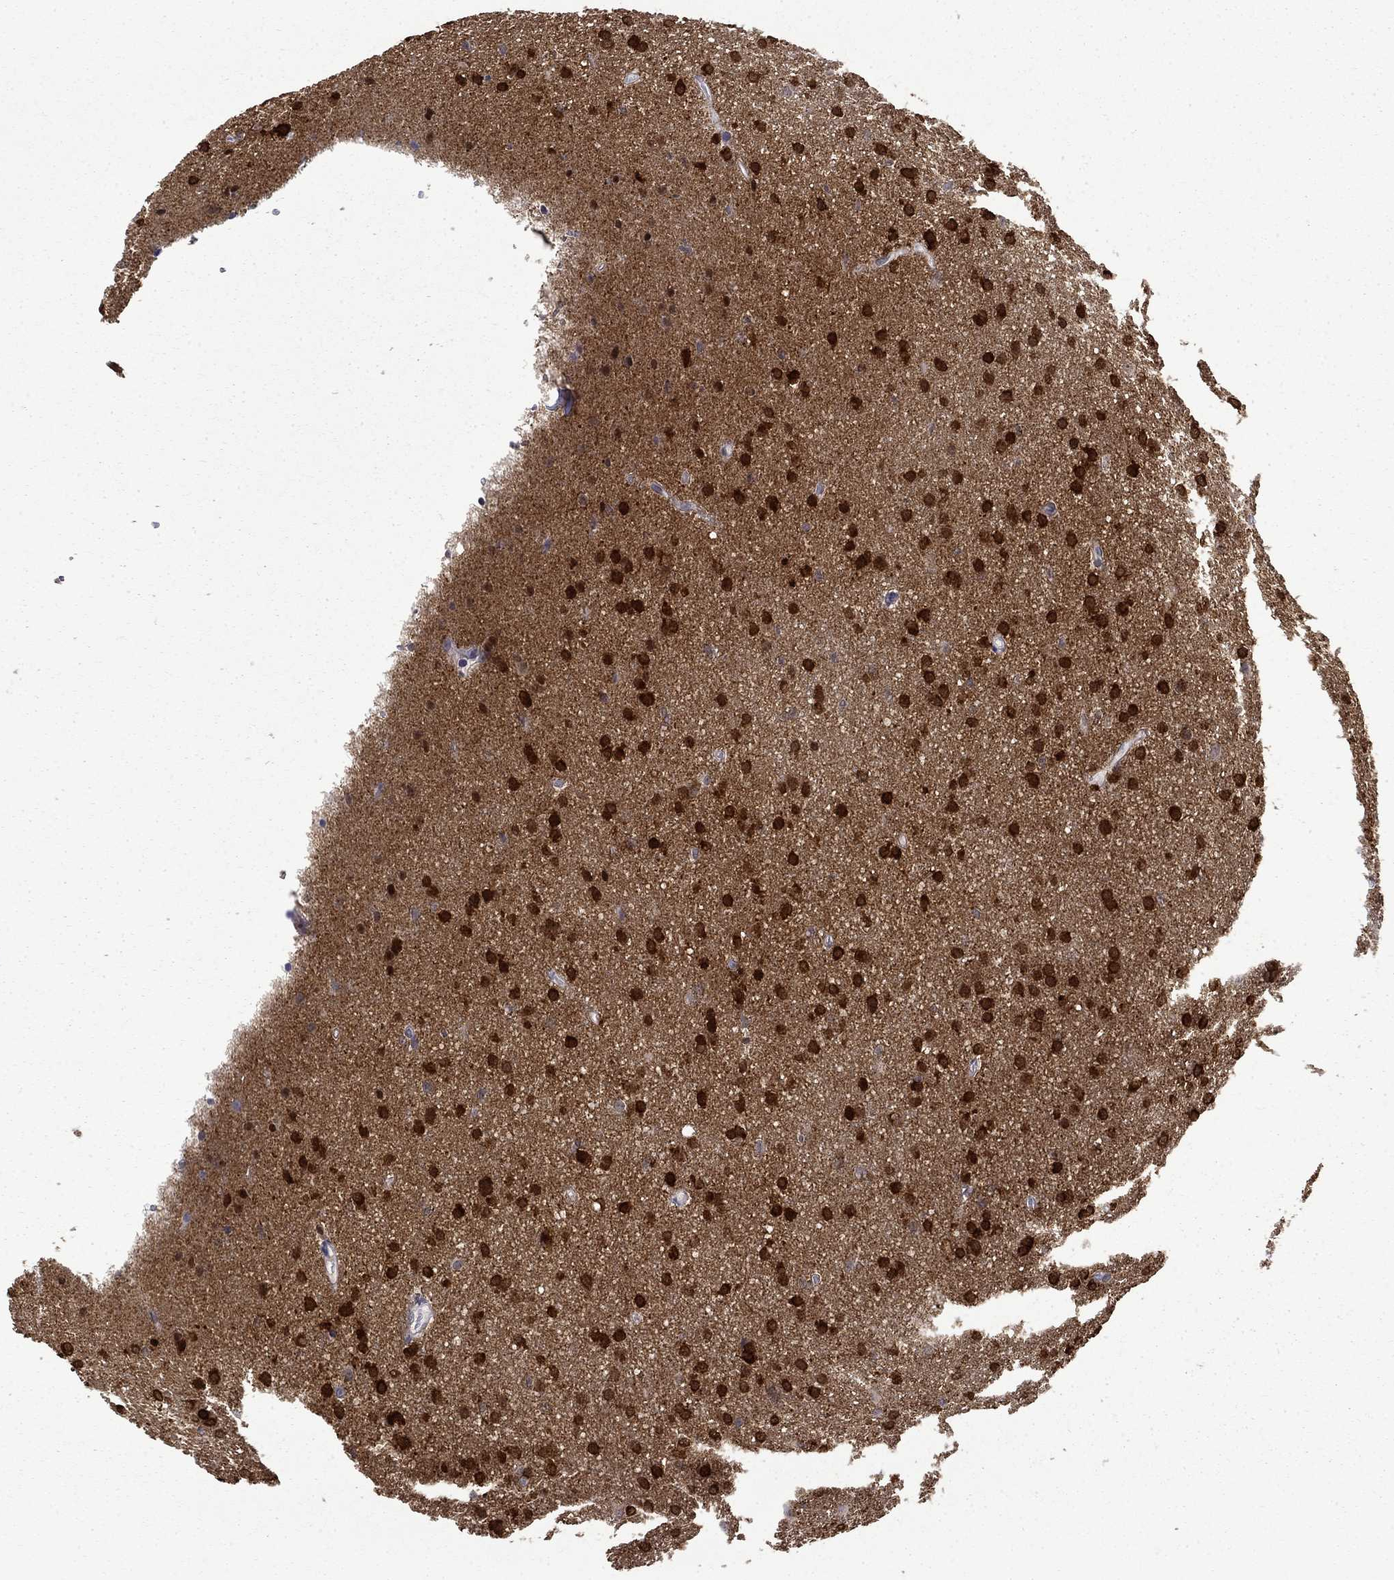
{"staining": {"intensity": "strong", "quantity": ">75%", "location": "cytoplasmic/membranous"}, "tissue": "glioma", "cell_type": "Tumor cells", "image_type": "cancer", "snomed": [{"axis": "morphology", "description": "Glioma, malignant, Low grade"}, {"axis": "topography", "description": "Brain"}], "caption": "A high amount of strong cytoplasmic/membranous positivity is appreciated in about >75% of tumor cells in malignant low-grade glioma tissue. The protein of interest is stained brown, and the nuclei are stained in blue (DAB (3,3'-diaminobenzidine) IHC with brightfield microscopy, high magnification).", "gene": "PCBP3", "patient": {"sex": "female", "age": 32}}